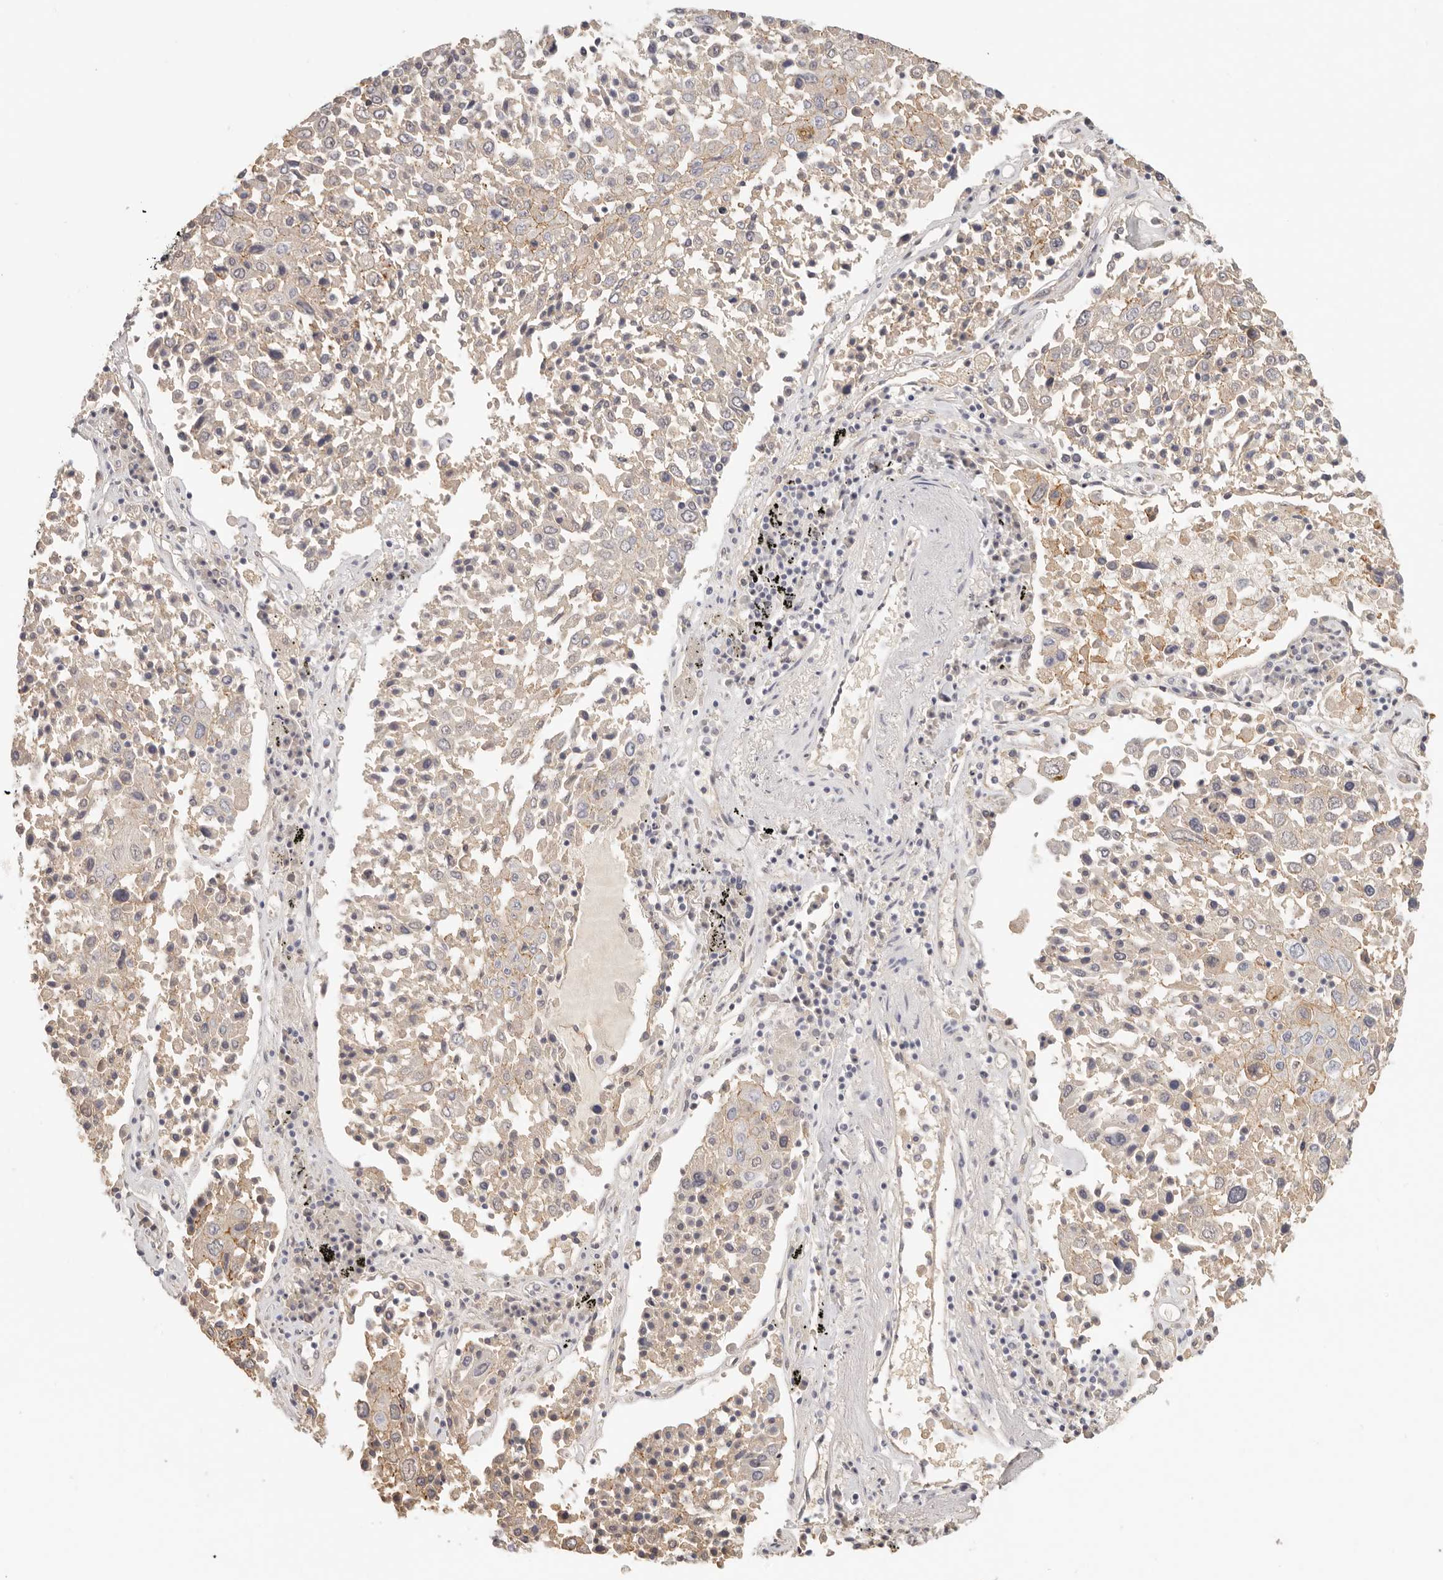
{"staining": {"intensity": "weak", "quantity": "<25%", "location": "cytoplasmic/membranous"}, "tissue": "lung cancer", "cell_type": "Tumor cells", "image_type": "cancer", "snomed": [{"axis": "morphology", "description": "Squamous cell carcinoma, NOS"}, {"axis": "topography", "description": "Lung"}], "caption": "Tumor cells are negative for brown protein staining in lung cancer.", "gene": "ANXA9", "patient": {"sex": "male", "age": 65}}